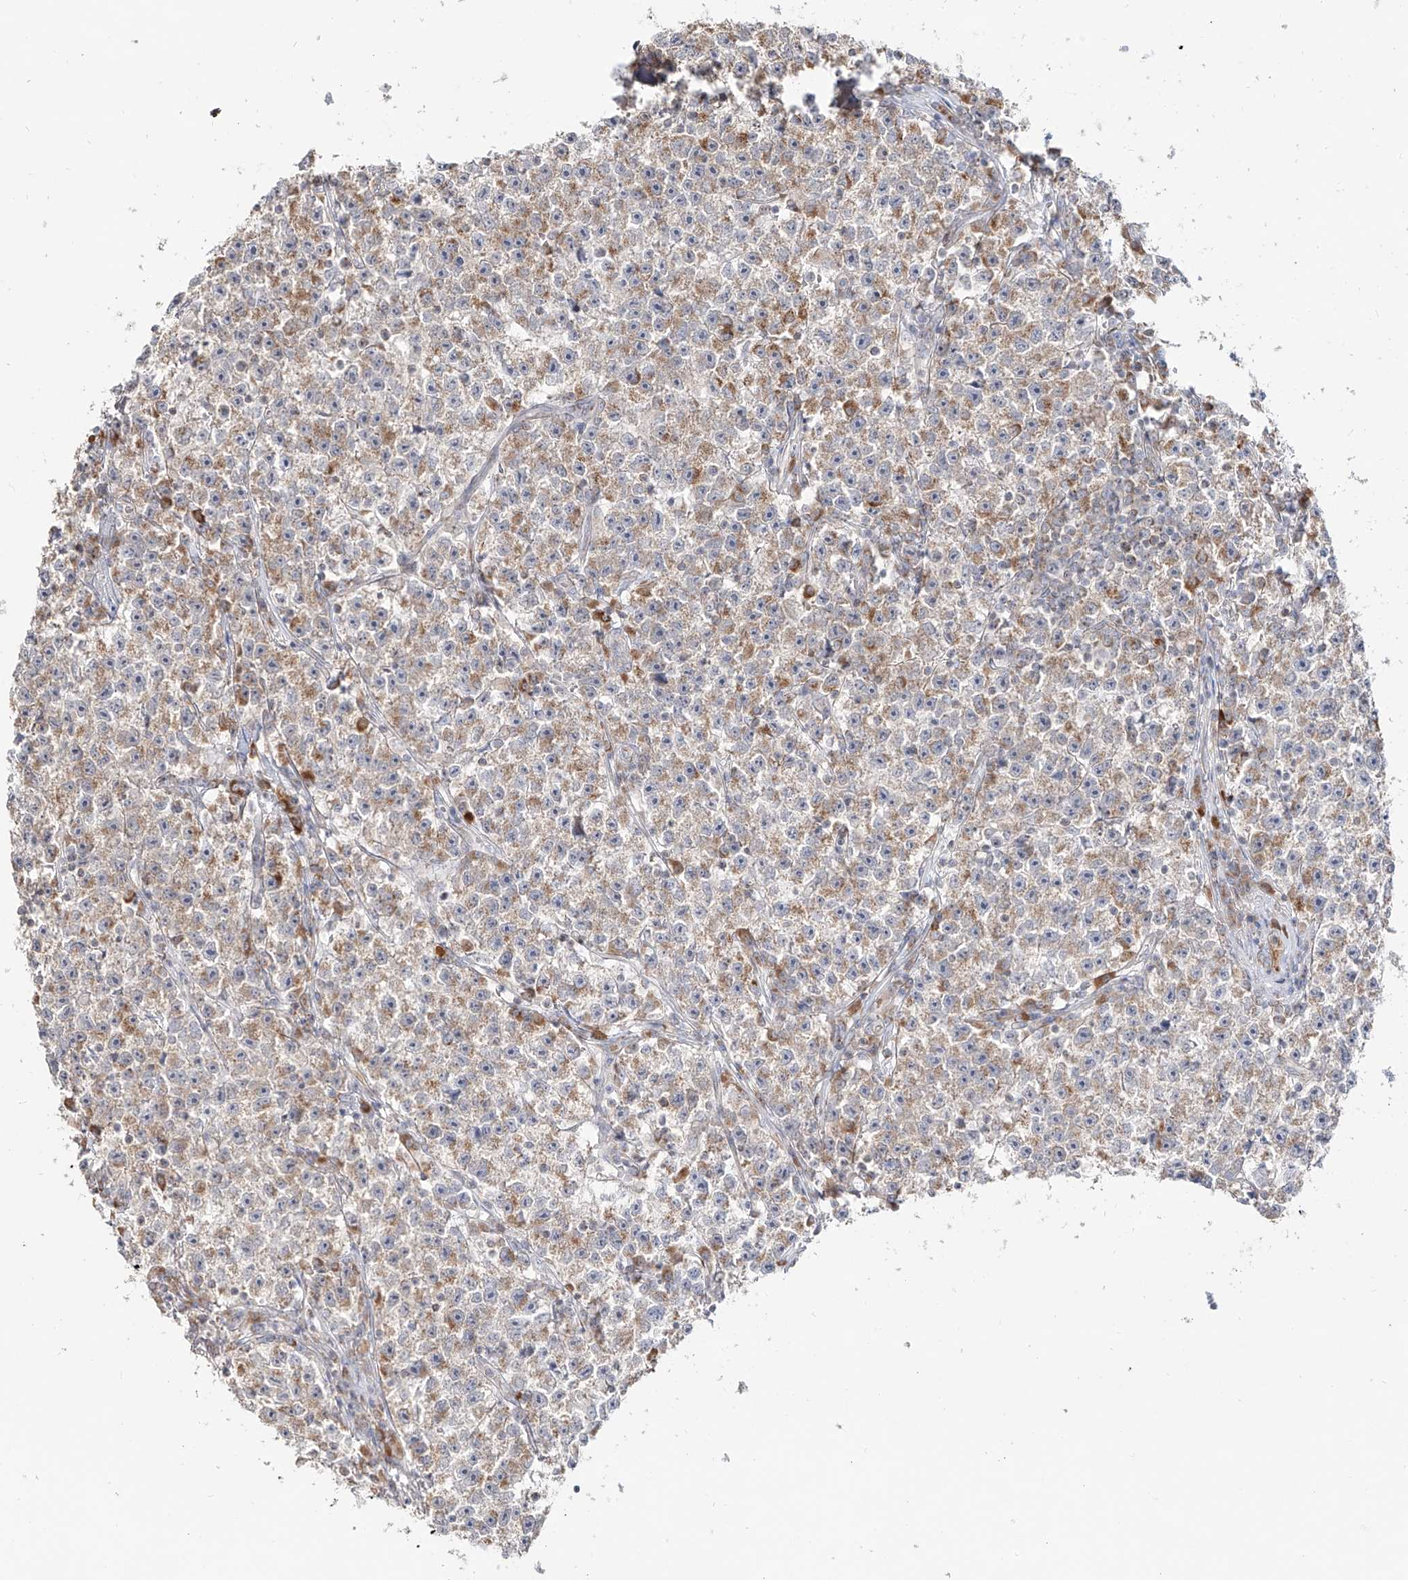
{"staining": {"intensity": "moderate", "quantity": "25%-75%", "location": "cytoplasmic/membranous"}, "tissue": "testis cancer", "cell_type": "Tumor cells", "image_type": "cancer", "snomed": [{"axis": "morphology", "description": "Seminoma, NOS"}, {"axis": "topography", "description": "Testis"}], "caption": "Protein staining reveals moderate cytoplasmic/membranous staining in about 25%-75% of tumor cells in testis cancer (seminoma).", "gene": "BSDC1", "patient": {"sex": "male", "age": 22}}